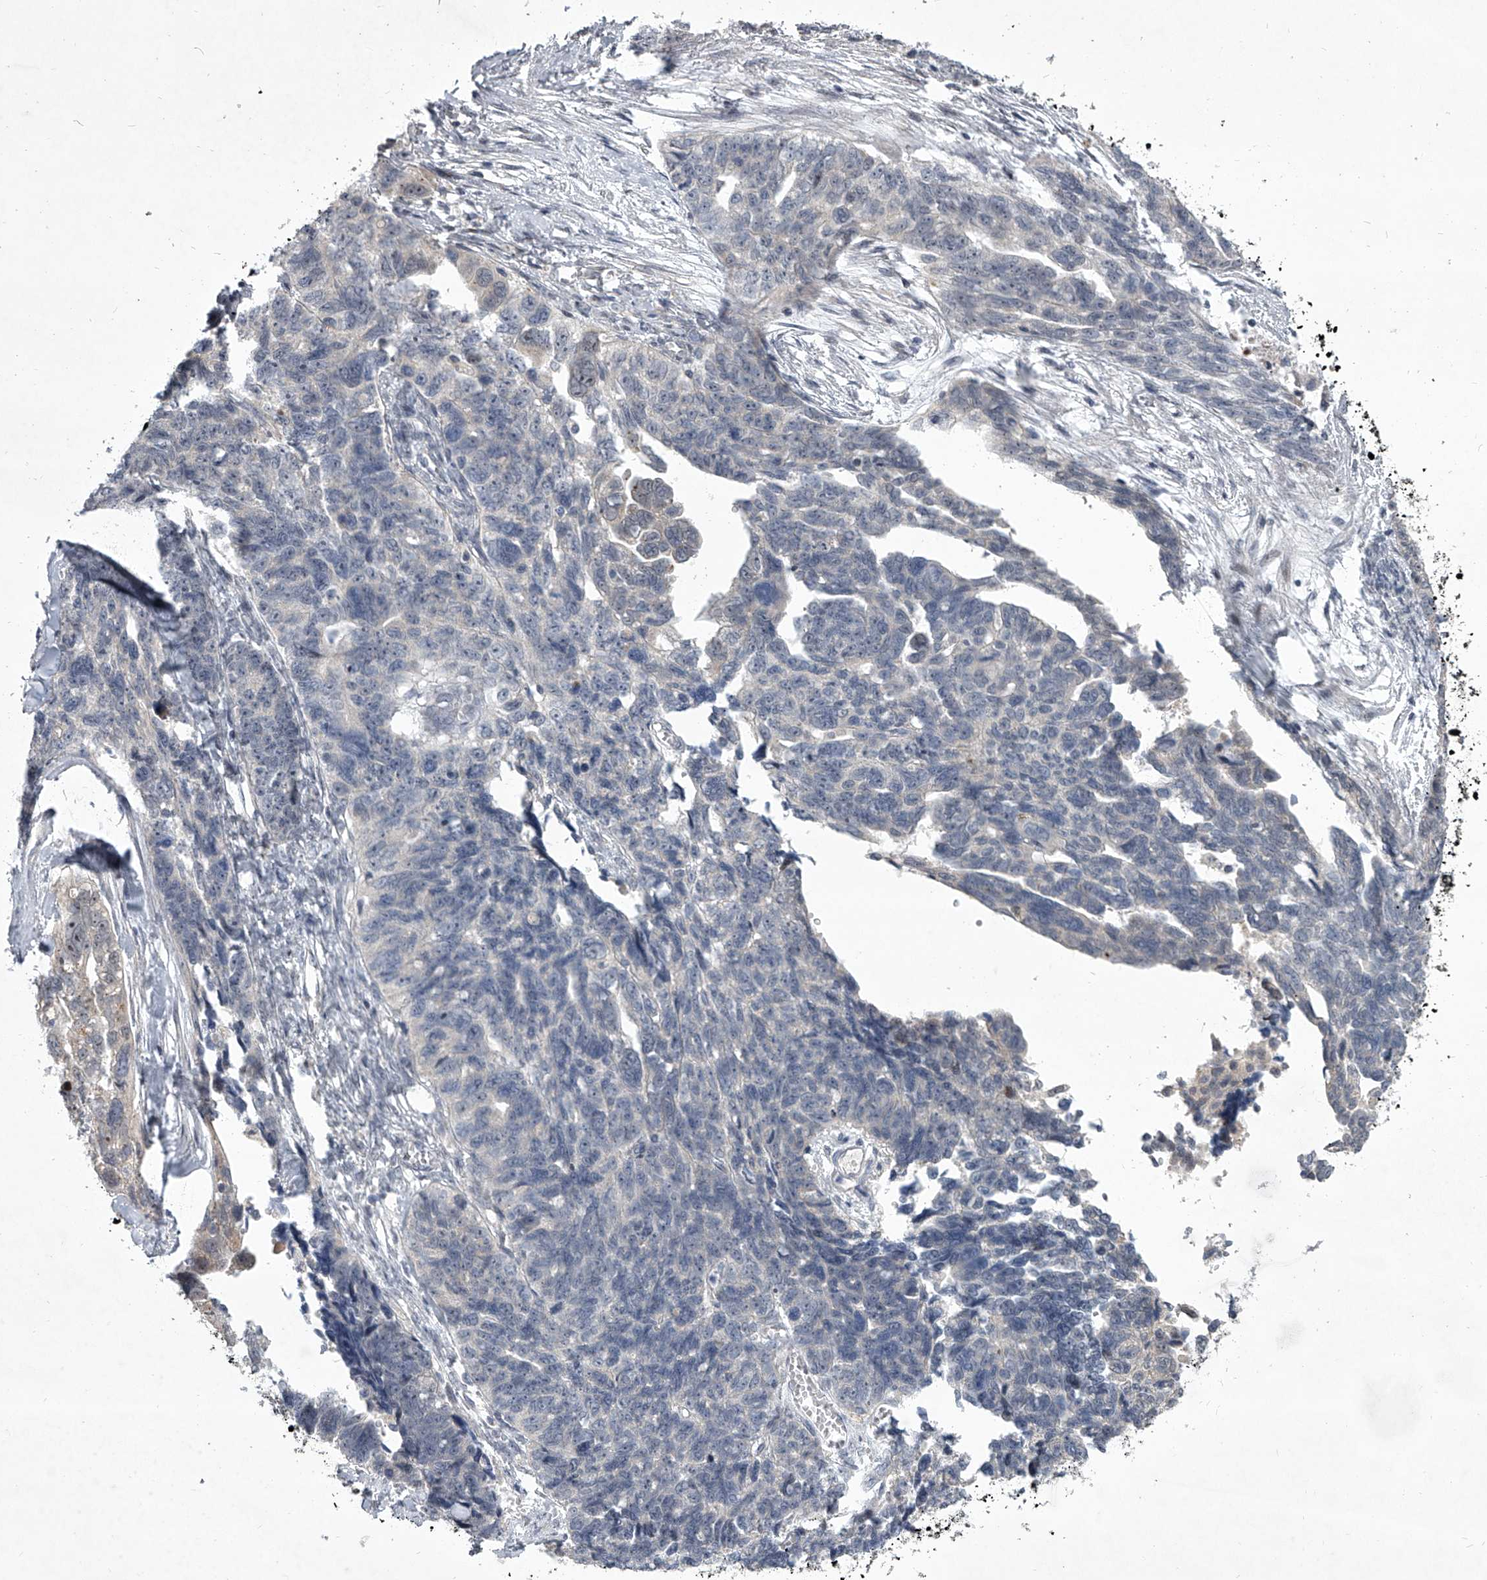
{"staining": {"intensity": "negative", "quantity": "none", "location": "none"}, "tissue": "ovarian cancer", "cell_type": "Tumor cells", "image_type": "cancer", "snomed": [{"axis": "morphology", "description": "Cystadenocarcinoma, serous, NOS"}, {"axis": "topography", "description": "Ovary"}], "caption": "Immunohistochemical staining of human ovarian serous cystadenocarcinoma demonstrates no significant positivity in tumor cells.", "gene": "HEATR6", "patient": {"sex": "female", "age": 79}}